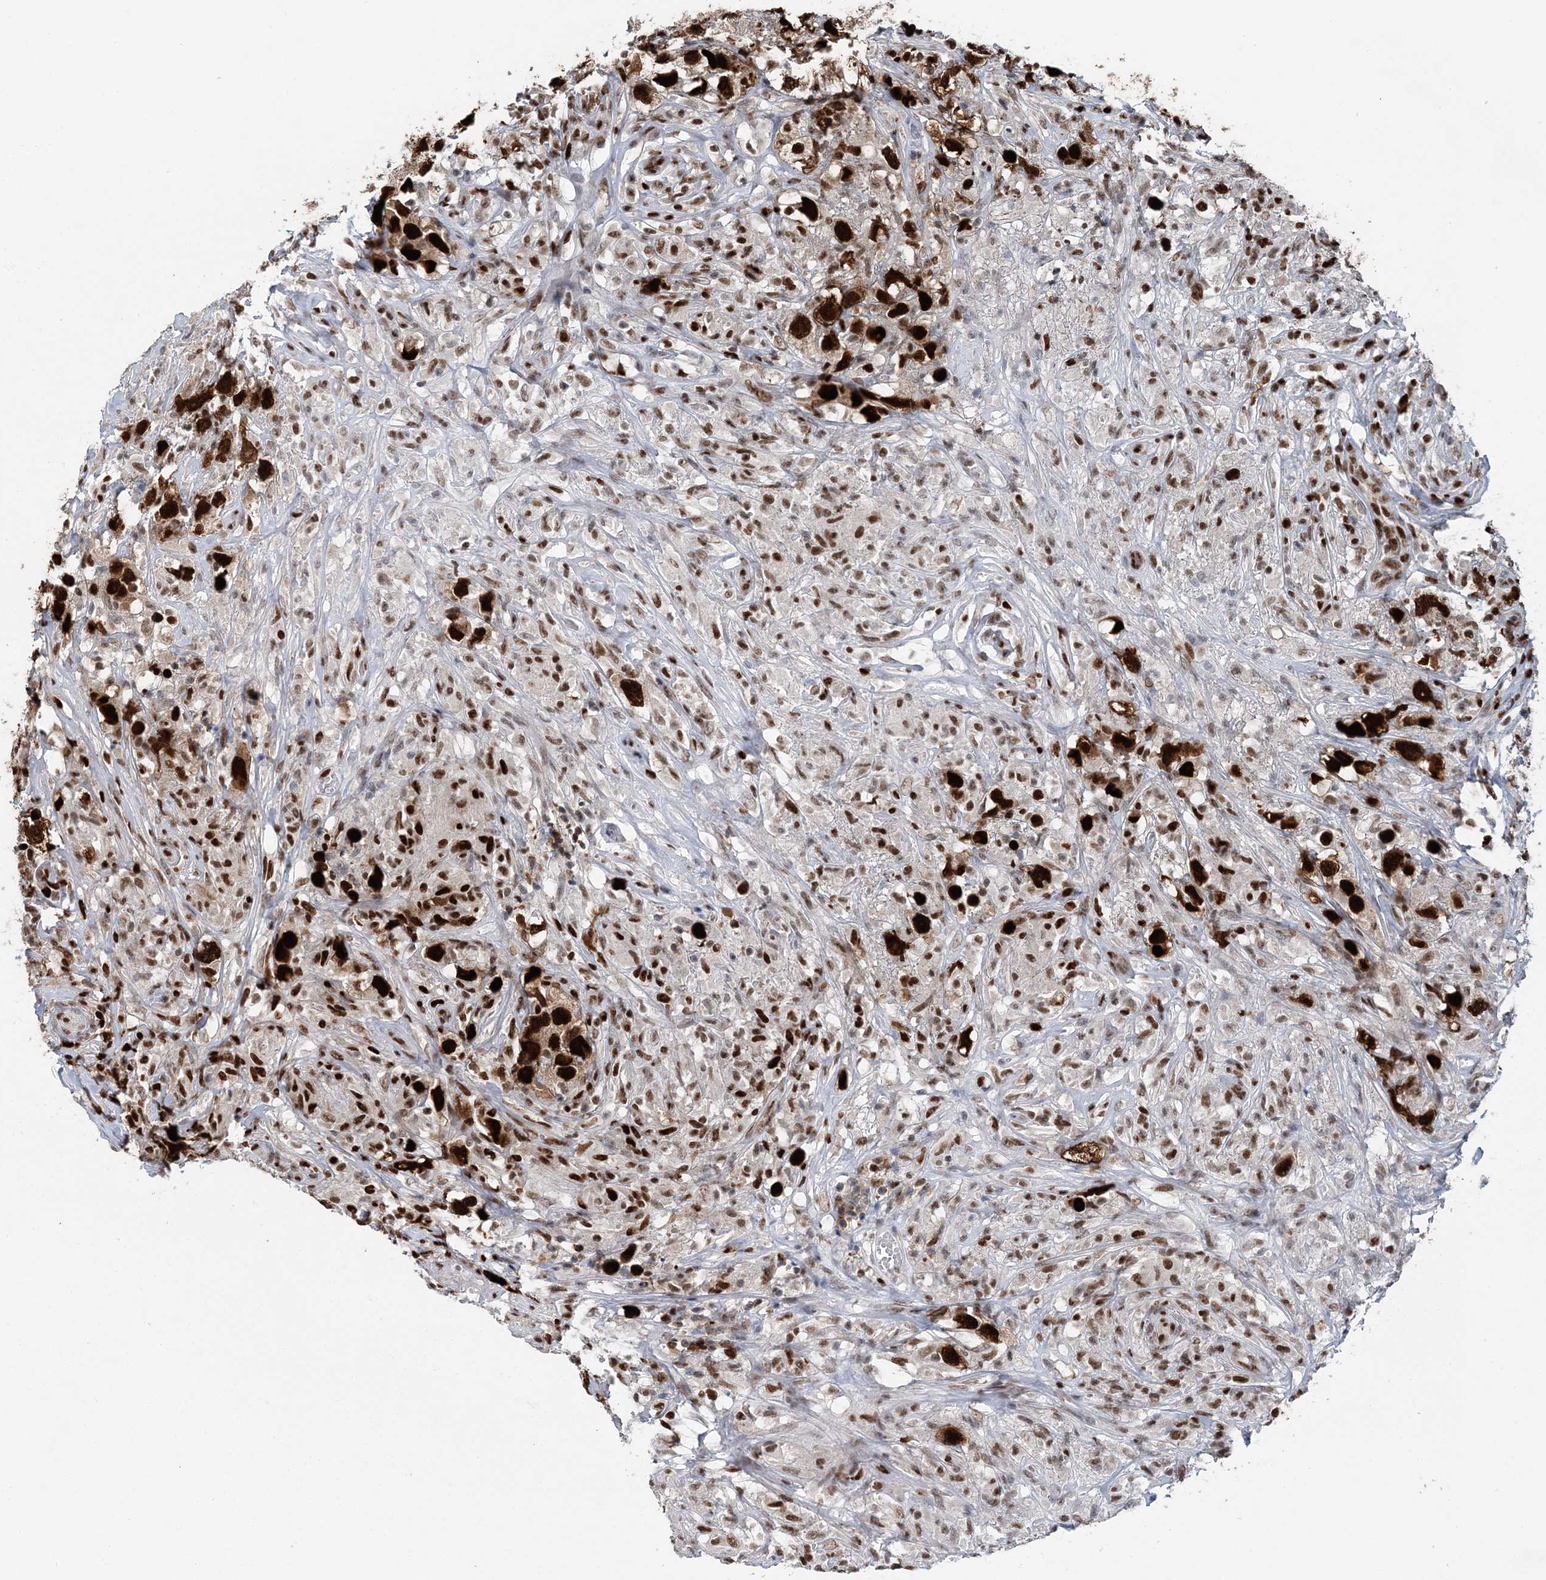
{"staining": {"intensity": "strong", "quantity": ">75%", "location": "nuclear"}, "tissue": "testis cancer", "cell_type": "Tumor cells", "image_type": "cancer", "snomed": [{"axis": "morphology", "description": "Seminoma, NOS"}, {"axis": "topography", "description": "Testis"}], "caption": "High-magnification brightfield microscopy of testis cancer (seminoma) stained with DAB (brown) and counterstained with hematoxylin (blue). tumor cells exhibit strong nuclear staining is seen in approximately>75% of cells.", "gene": "HAT1", "patient": {"sex": "male", "age": 49}}